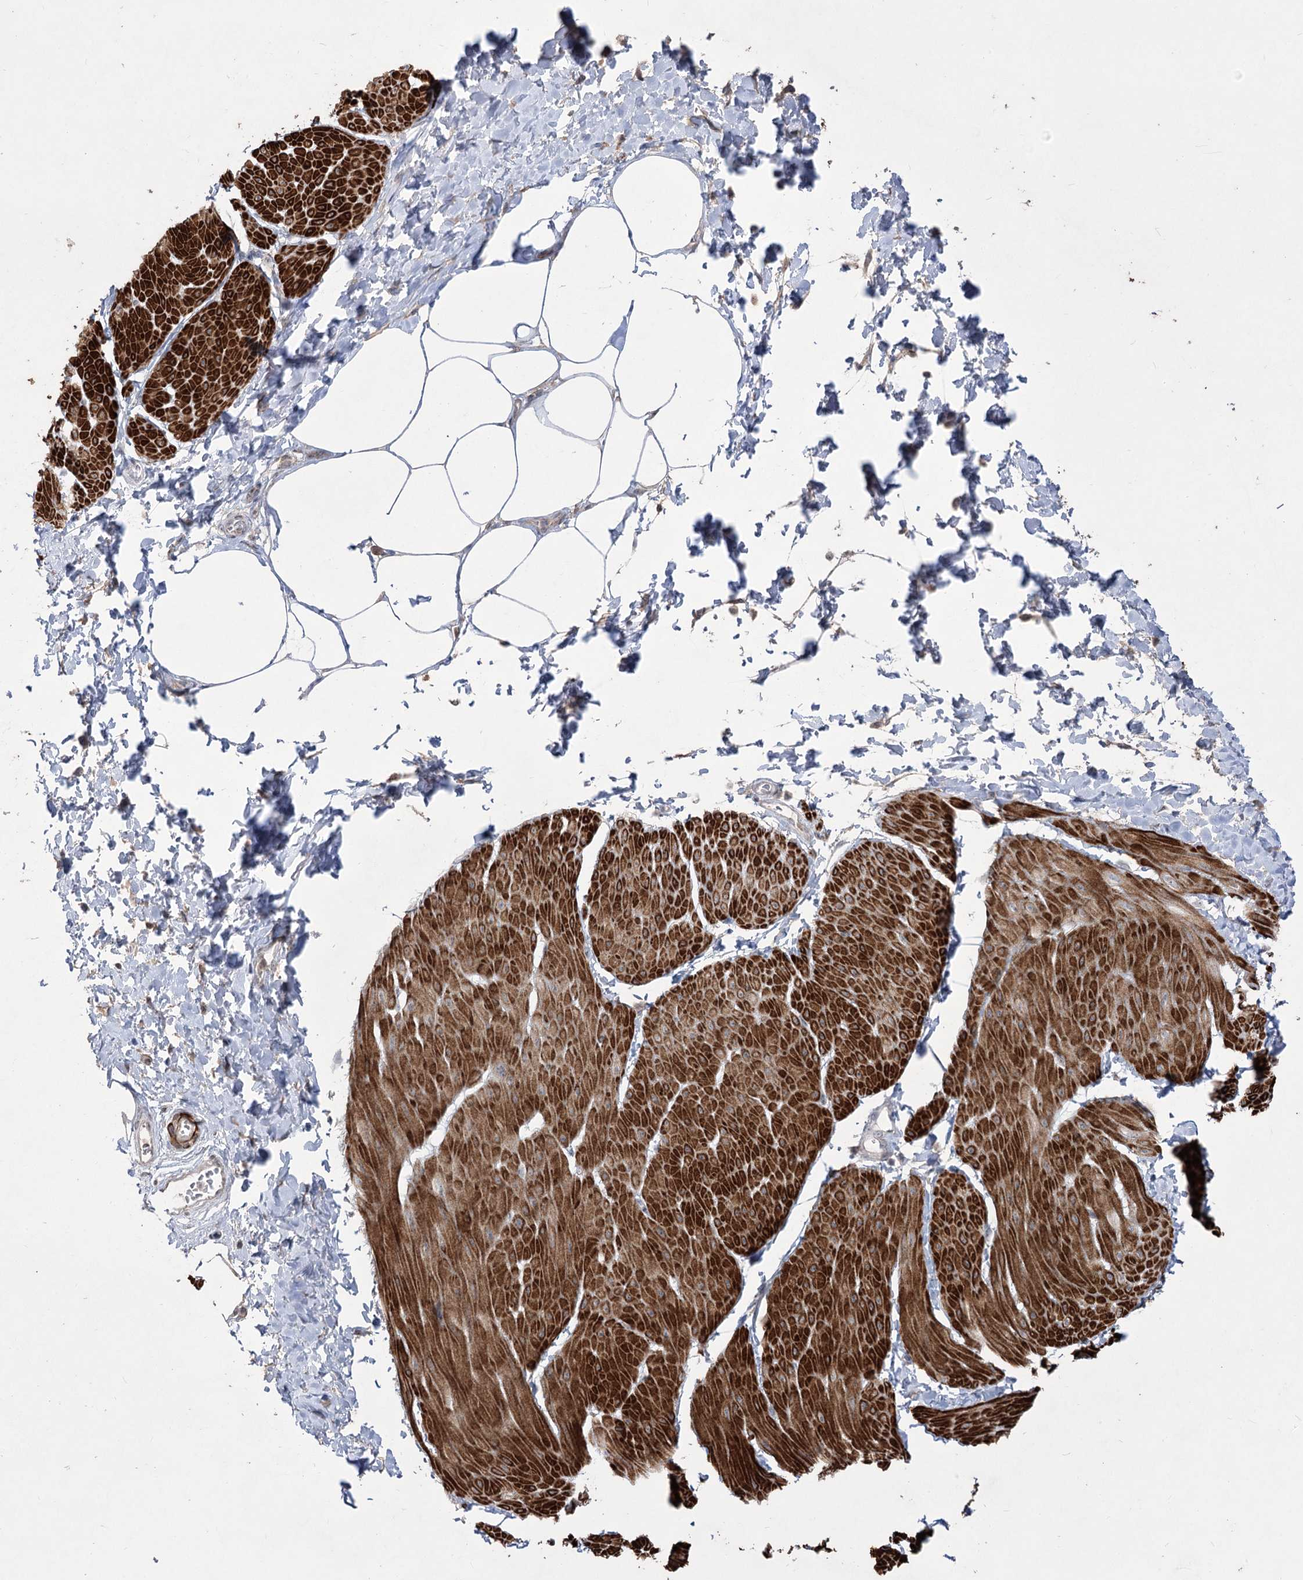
{"staining": {"intensity": "strong", "quantity": ">75%", "location": "cytoplasmic/membranous"}, "tissue": "smooth muscle", "cell_type": "Smooth muscle cells", "image_type": "normal", "snomed": [{"axis": "morphology", "description": "Urothelial carcinoma, High grade"}, {"axis": "topography", "description": "Urinary bladder"}], "caption": "Brown immunohistochemical staining in normal smooth muscle displays strong cytoplasmic/membranous staining in about >75% of smooth muscle cells.", "gene": "ZSCAN23", "patient": {"sex": "male", "age": 46}}